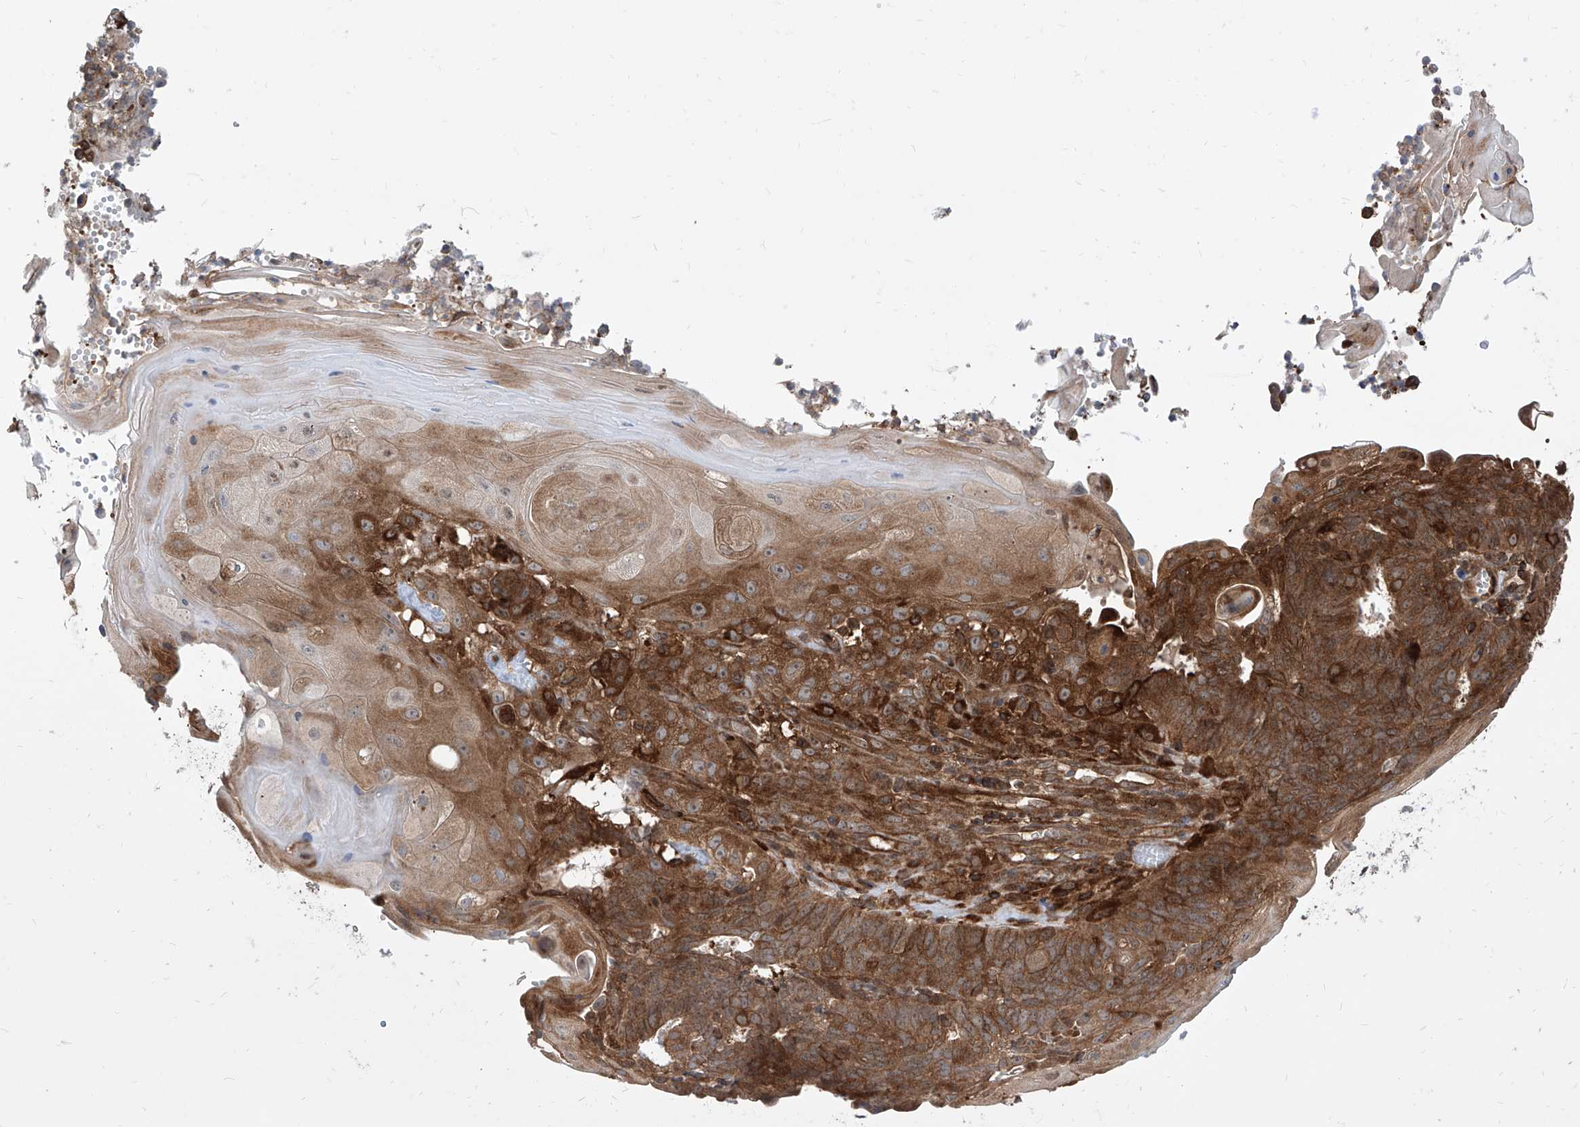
{"staining": {"intensity": "strong", "quantity": ">75%", "location": "cytoplasmic/membranous"}, "tissue": "endometrial cancer", "cell_type": "Tumor cells", "image_type": "cancer", "snomed": [{"axis": "morphology", "description": "Adenocarcinoma, NOS"}, {"axis": "topography", "description": "Endometrium"}], "caption": "Strong cytoplasmic/membranous staining for a protein is seen in about >75% of tumor cells of endometrial cancer using immunohistochemistry (IHC).", "gene": "MAGED2", "patient": {"sex": "female", "age": 32}}